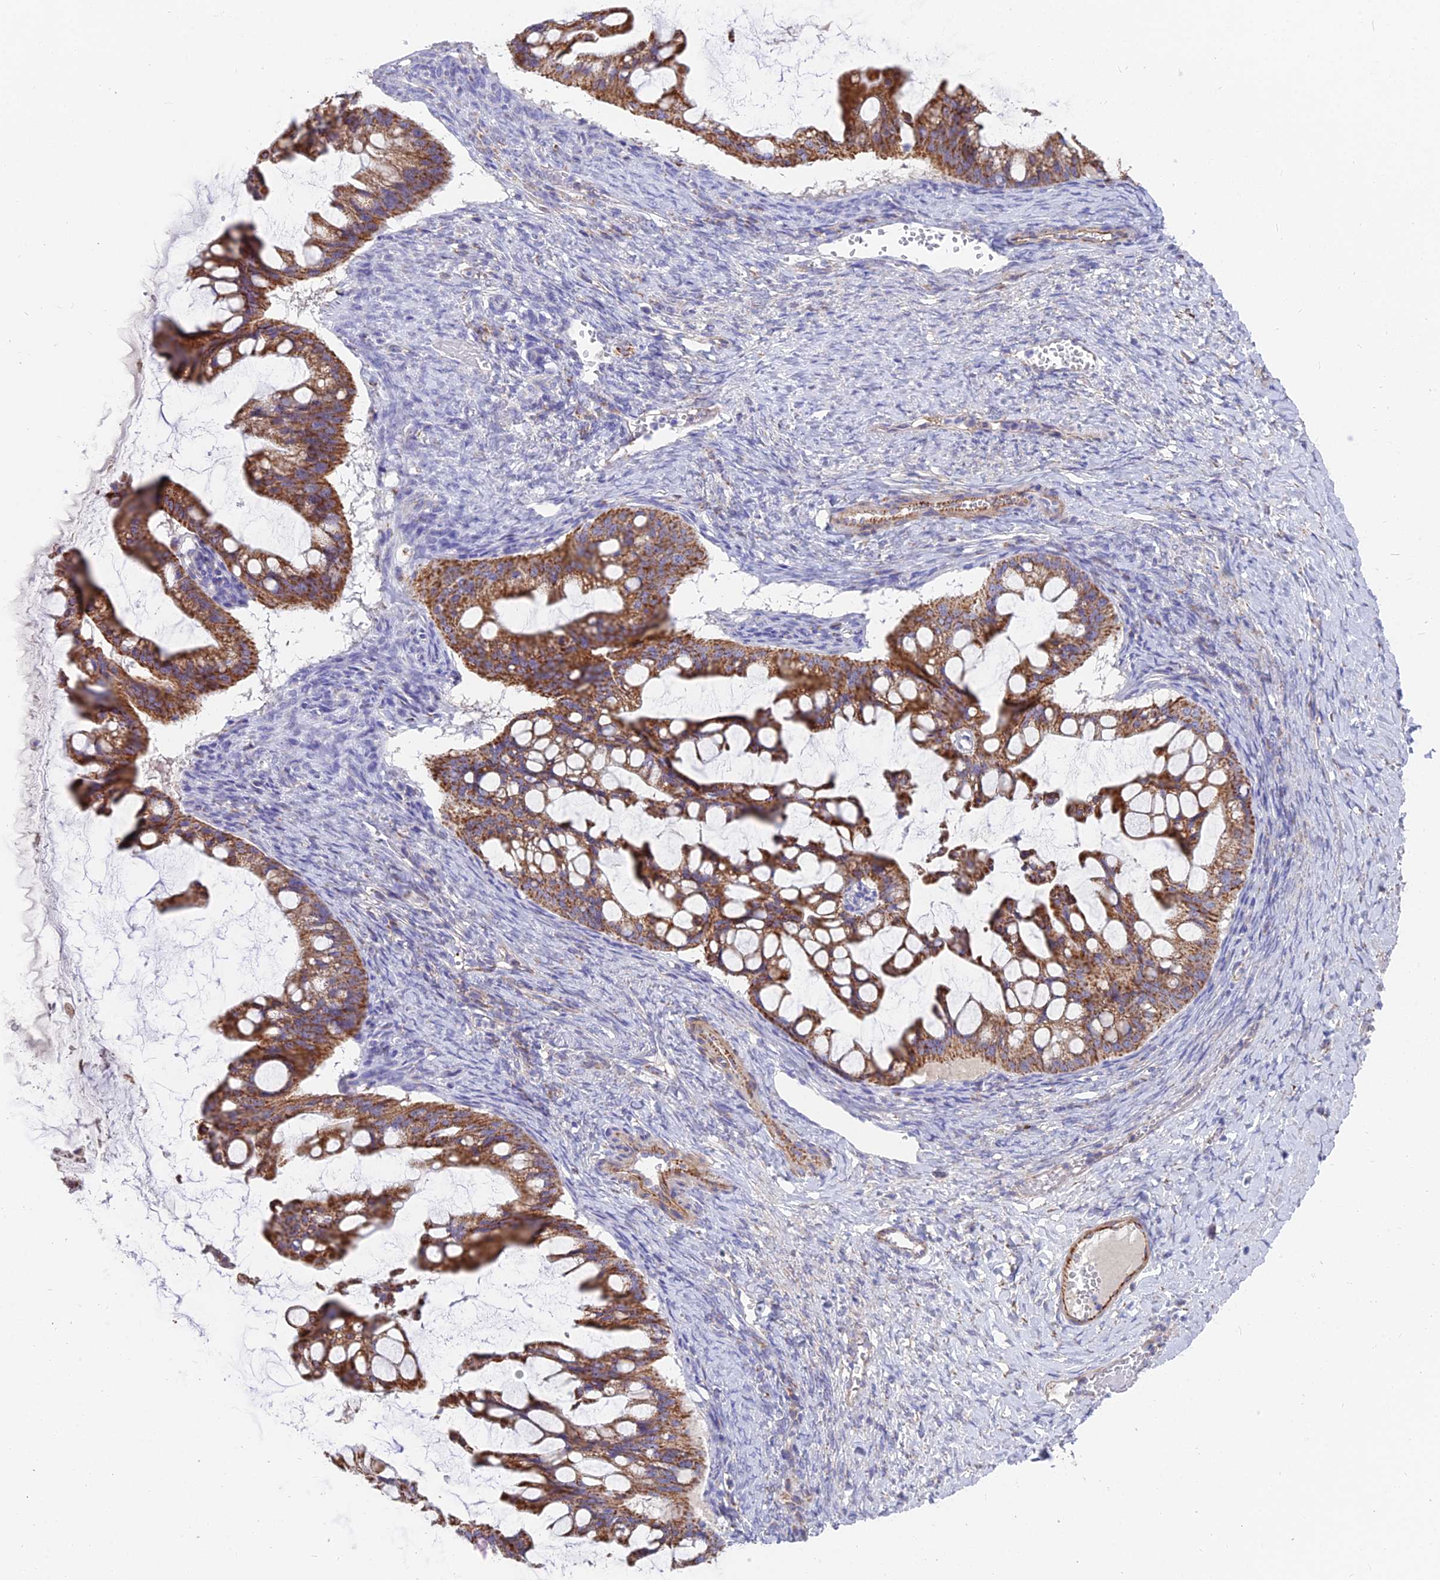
{"staining": {"intensity": "strong", "quantity": ">75%", "location": "cytoplasmic/membranous"}, "tissue": "ovarian cancer", "cell_type": "Tumor cells", "image_type": "cancer", "snomed": [{"axis": "morphology", "description": "Cystadenocarcinoma, mucinous, NOS"}, {"axis": "topography", "description": "Ovary"}], "caption": "Protein expression analysis of ovarian cancer (mucinous cystadenocarcinoma) shows strong cytoplasmic/membranous expression in about >75% of tumor cells.", "gene": "TIGD6", "patient": {"sex": "female", "age": 73}}